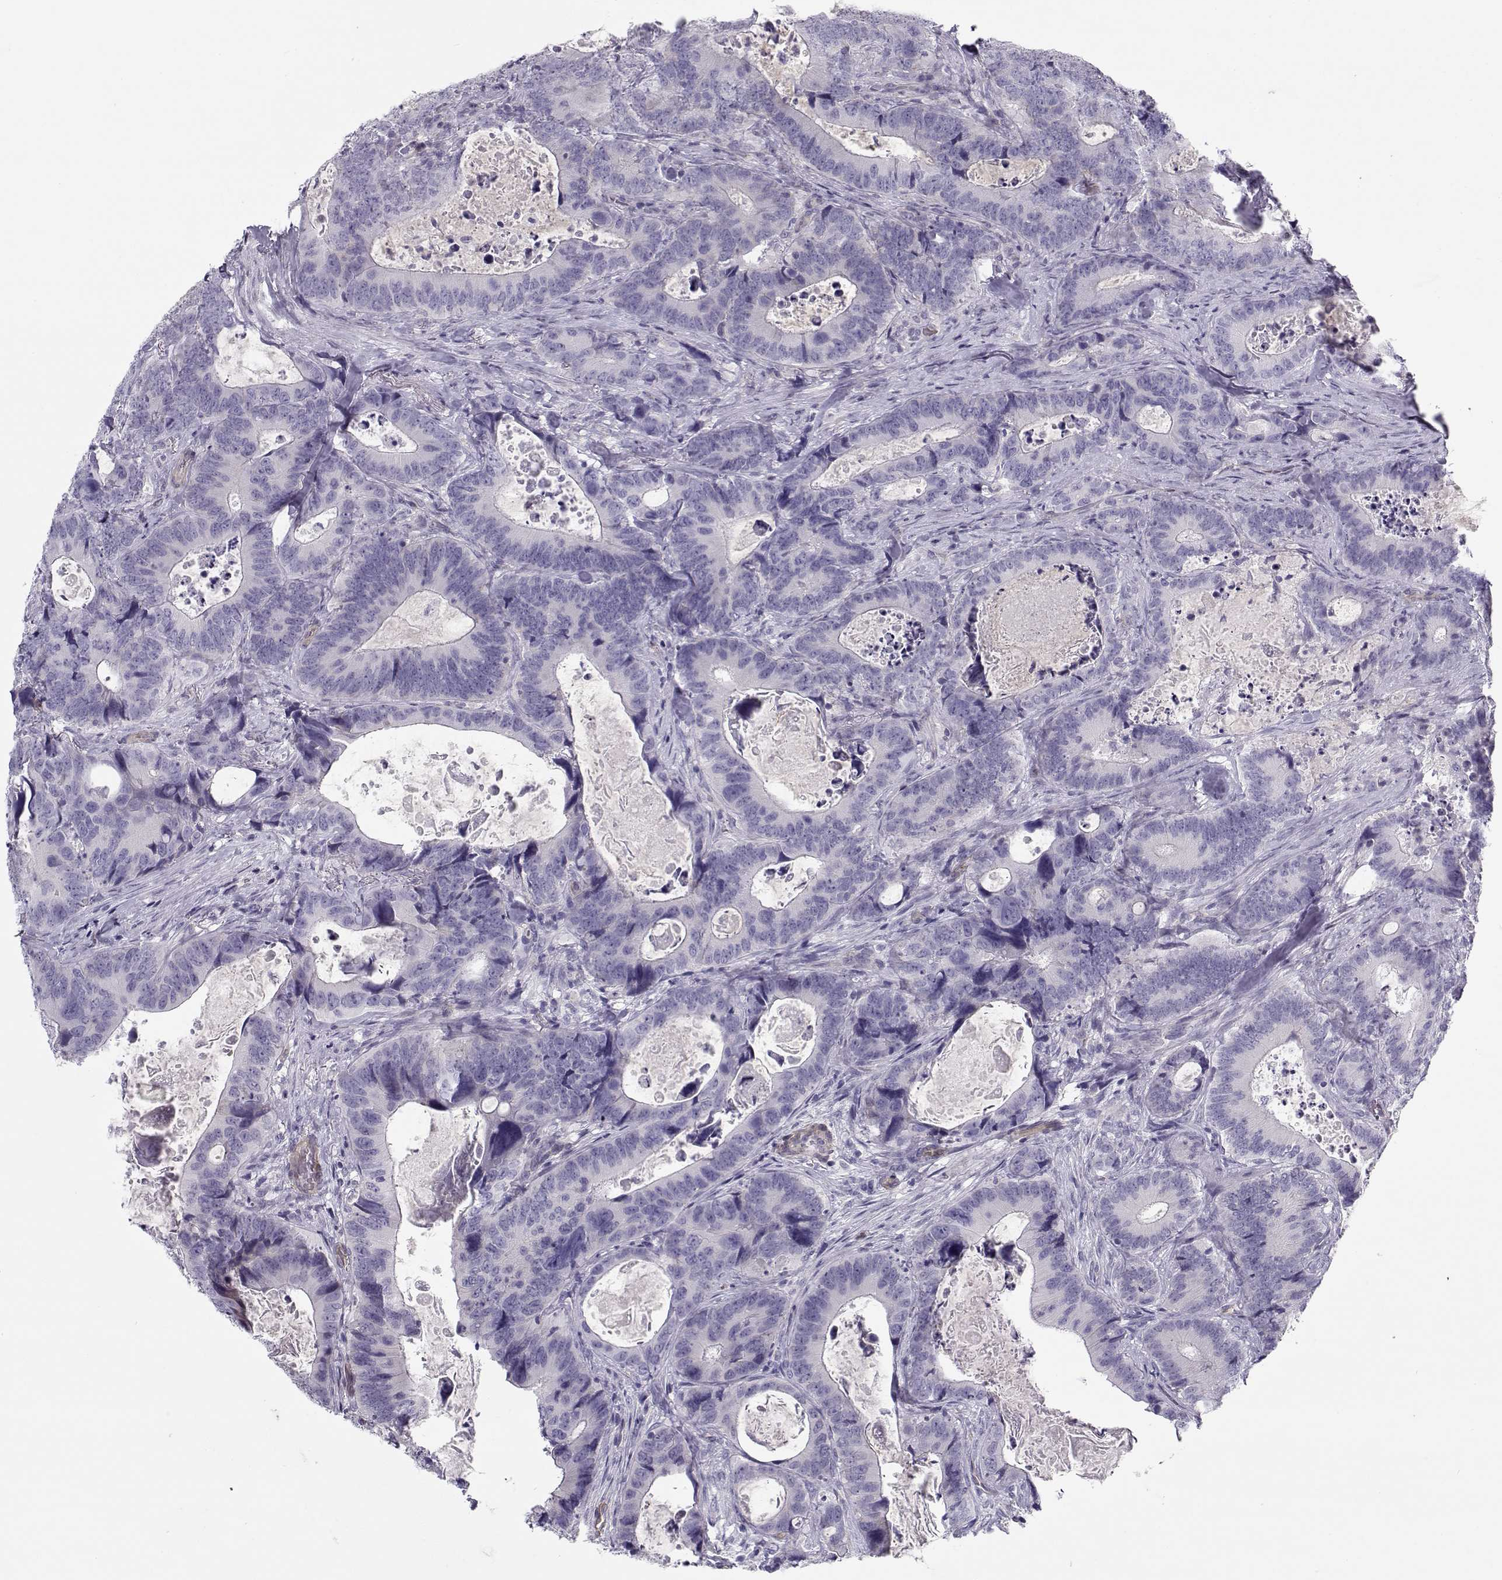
{"staining": {"intensity": "weak", "quantity": "<25%", "location": "cytoplasmic/membranous"}, "tissue": "colorectal cancer", "cell_type": "Tumor cells", "image_type": "cancer", "snomed": [{"axis": "morphology", "description": "Adenocarcinoma, NOS"}, {"axis": "topography", "description": "Colon"}], "caption": "Colorectal cancer was stained to show a protein in brown. There is no significant expression in tumor cells. (Immunohistochemistry (ihc), brightfield microscopy, high magnification).", "gene": "MYO1A", "patient": {"sex": "female", "age": 82}}